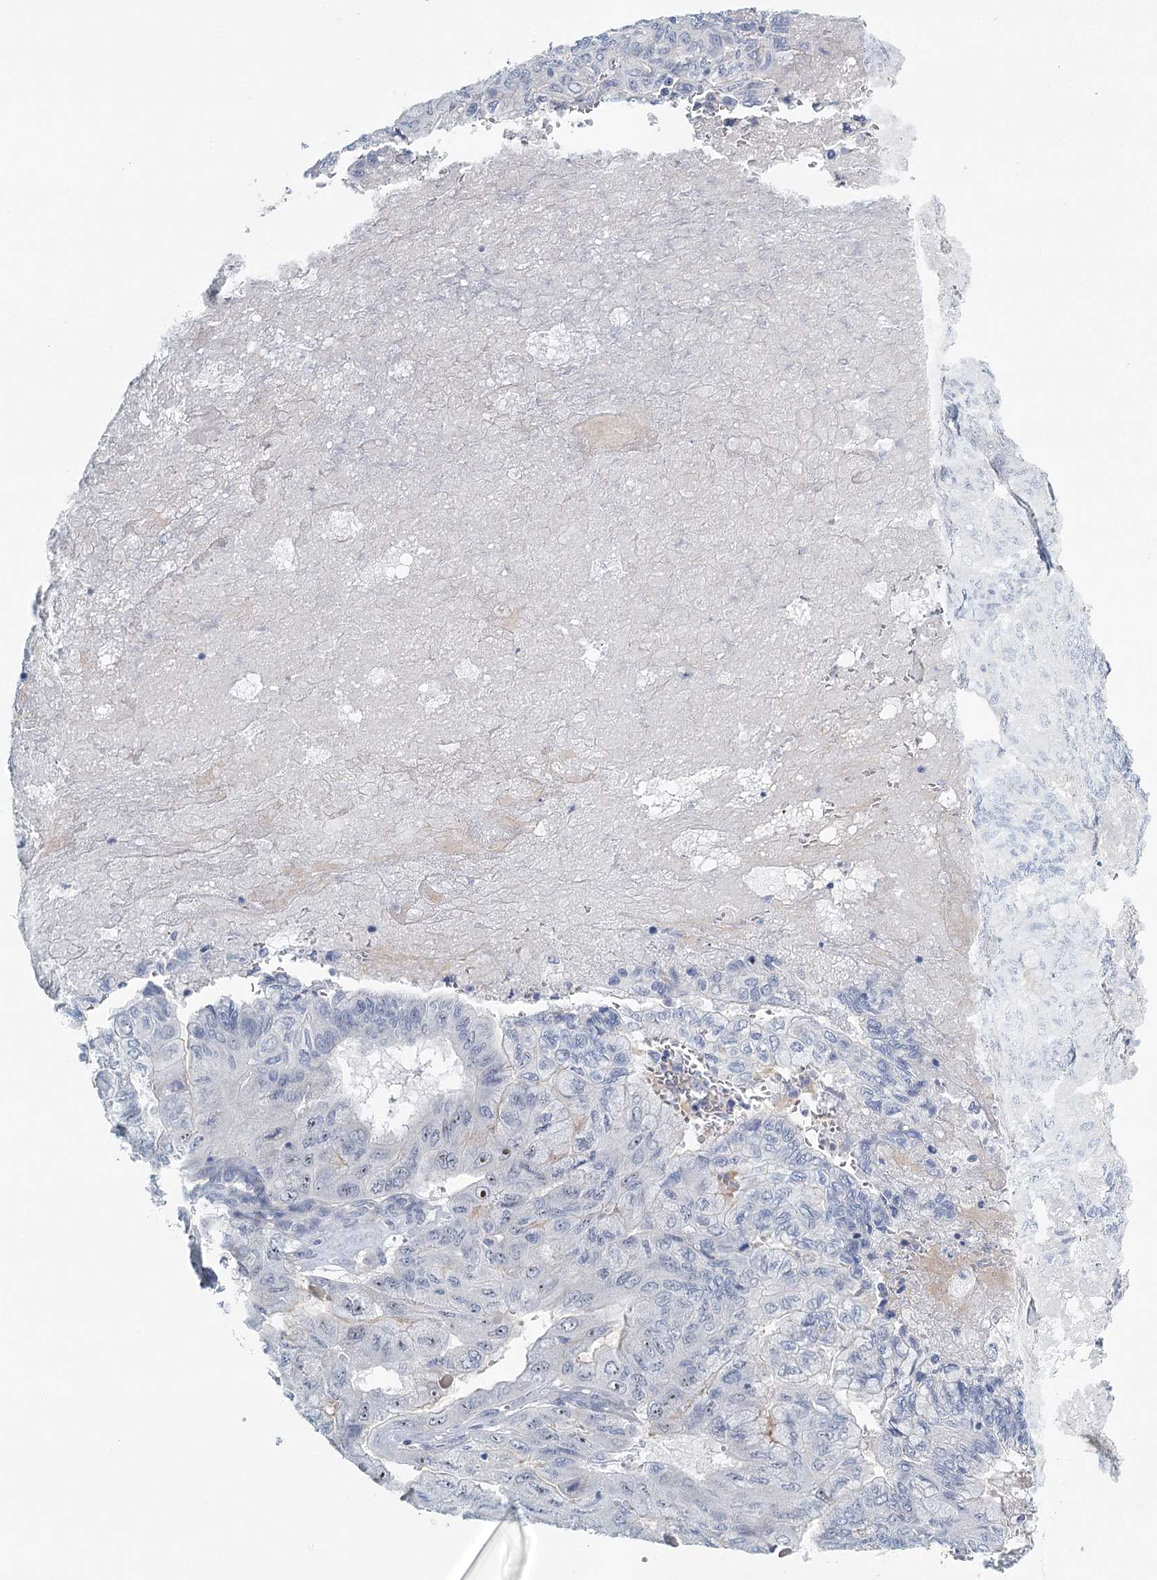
{"staining": {"intensity": "negative", "quantity": "none", "location": "none"}, "tissue": "pancreatic cancer", "cell_type": "Tumor cells", "image_type": "cancer", "snomed": [{"axis": "morphology", "description": "Adenocarcinoma, NOS"}, {"axis": "topography", "description": "Pancreas"}], "caption": "Tumor cells show no significant protein staining in adenocarcinoma (pancreatic). The staining is performed using DAB brown chromogen with nuclei counter-stained in using hematoxylin.", "gene": "RBM43", "patient": {"sex": "male", "age": 51}}